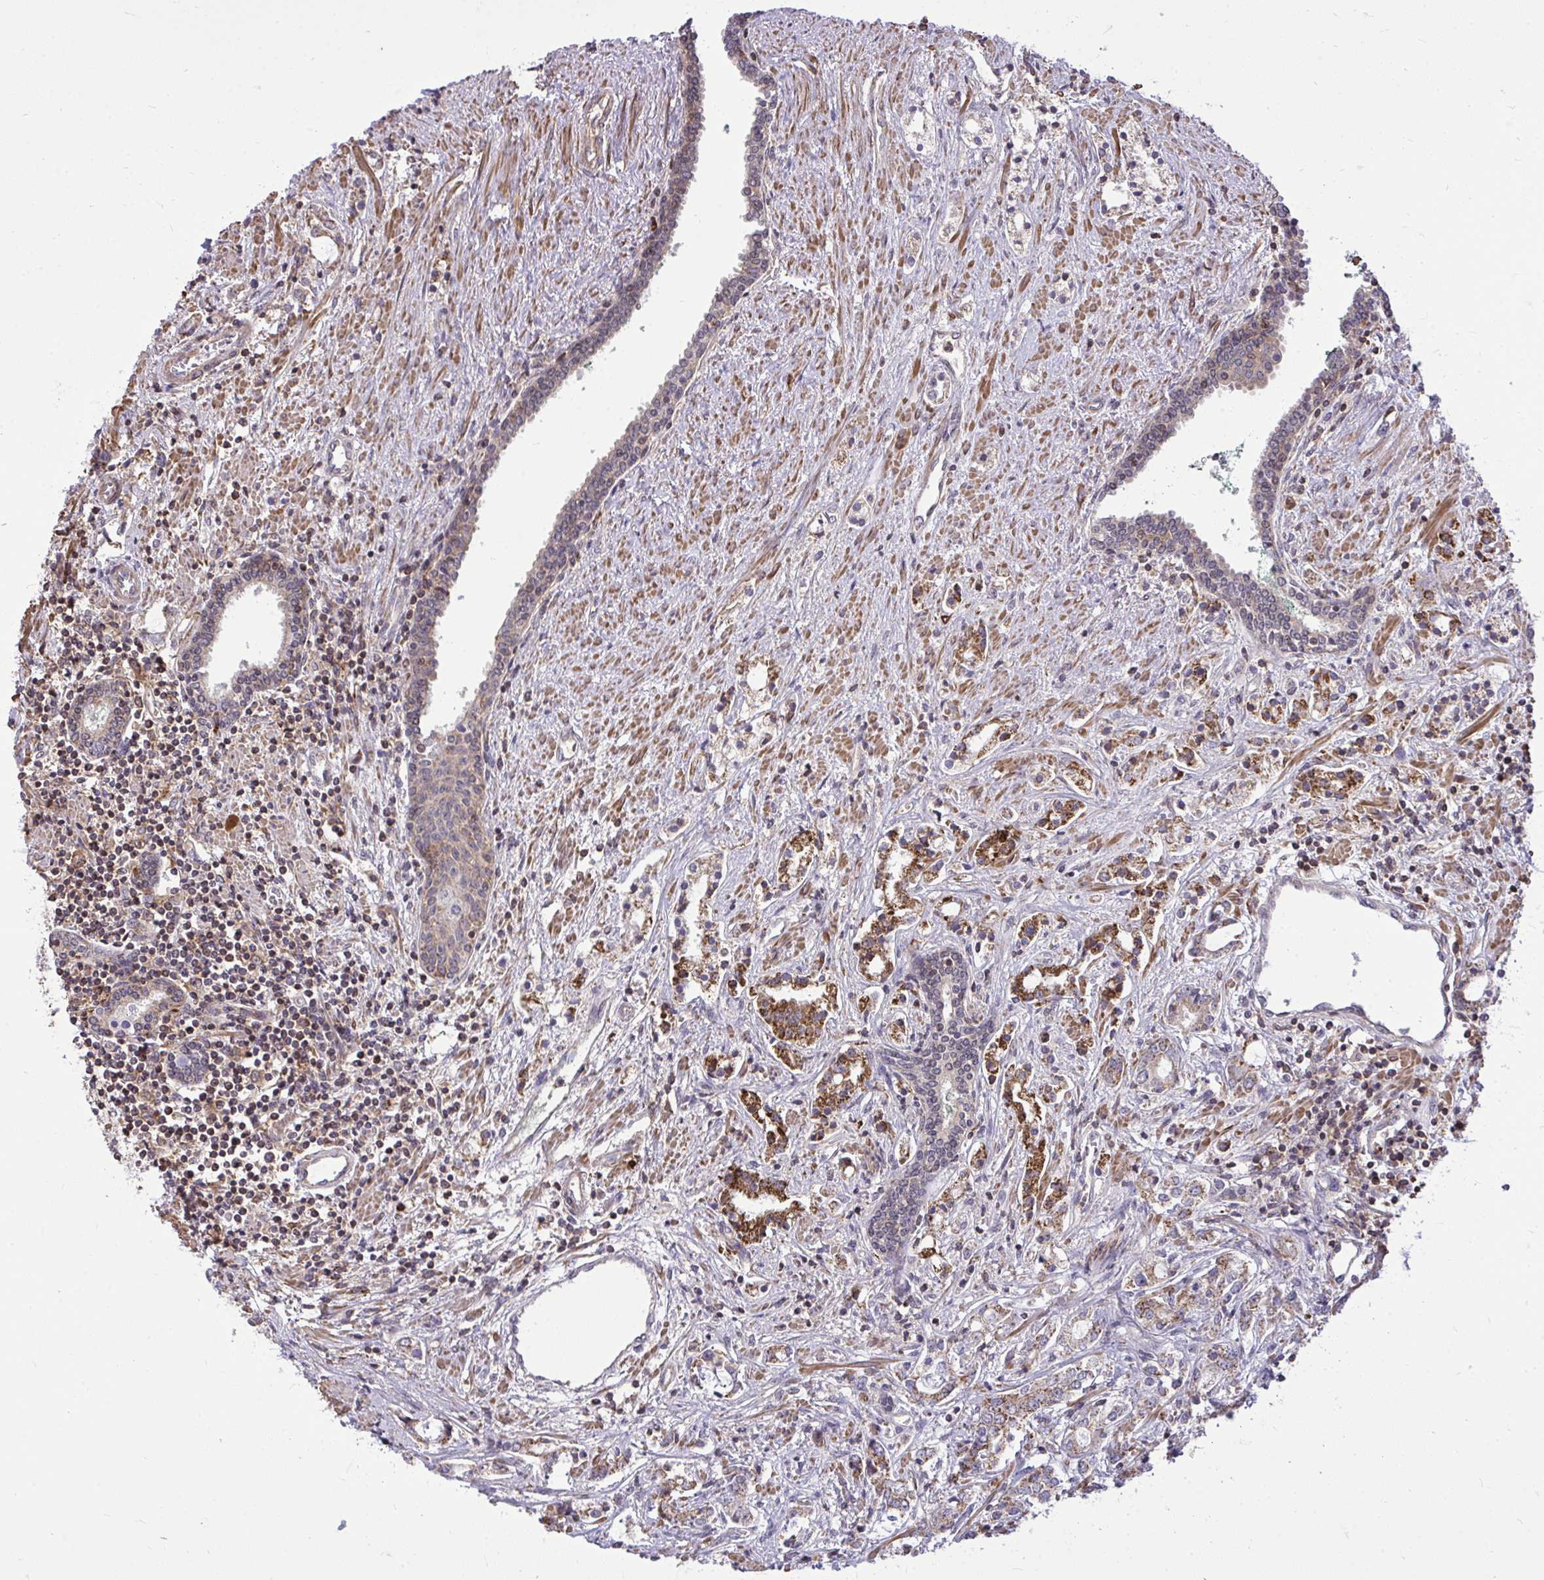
{"staining": {"intensity": "moderate", "quantity": ">75%", "location": "cytoplasmic/membranous"}, "tissue": "prostate cancer", "cell_type": "Tumor cells", "image_type": "cancer", "snomed": [{"axis": "morphology", "description": "Adenocarcinoma, Medium grade"}, {"axis": "topography", "description": "Prostate"}], "caption": "Prostate cancer (medium-grade adenocarcinoma) stained with DAB (3,3'-diaminobenzidine) immunohistochemistry shows medium levels of moderate cytoplasmic/membranous expression in about >75% of tumor cells.", "gene": "SLC7A5", "patient": {"sex": "male", "age": 57}}